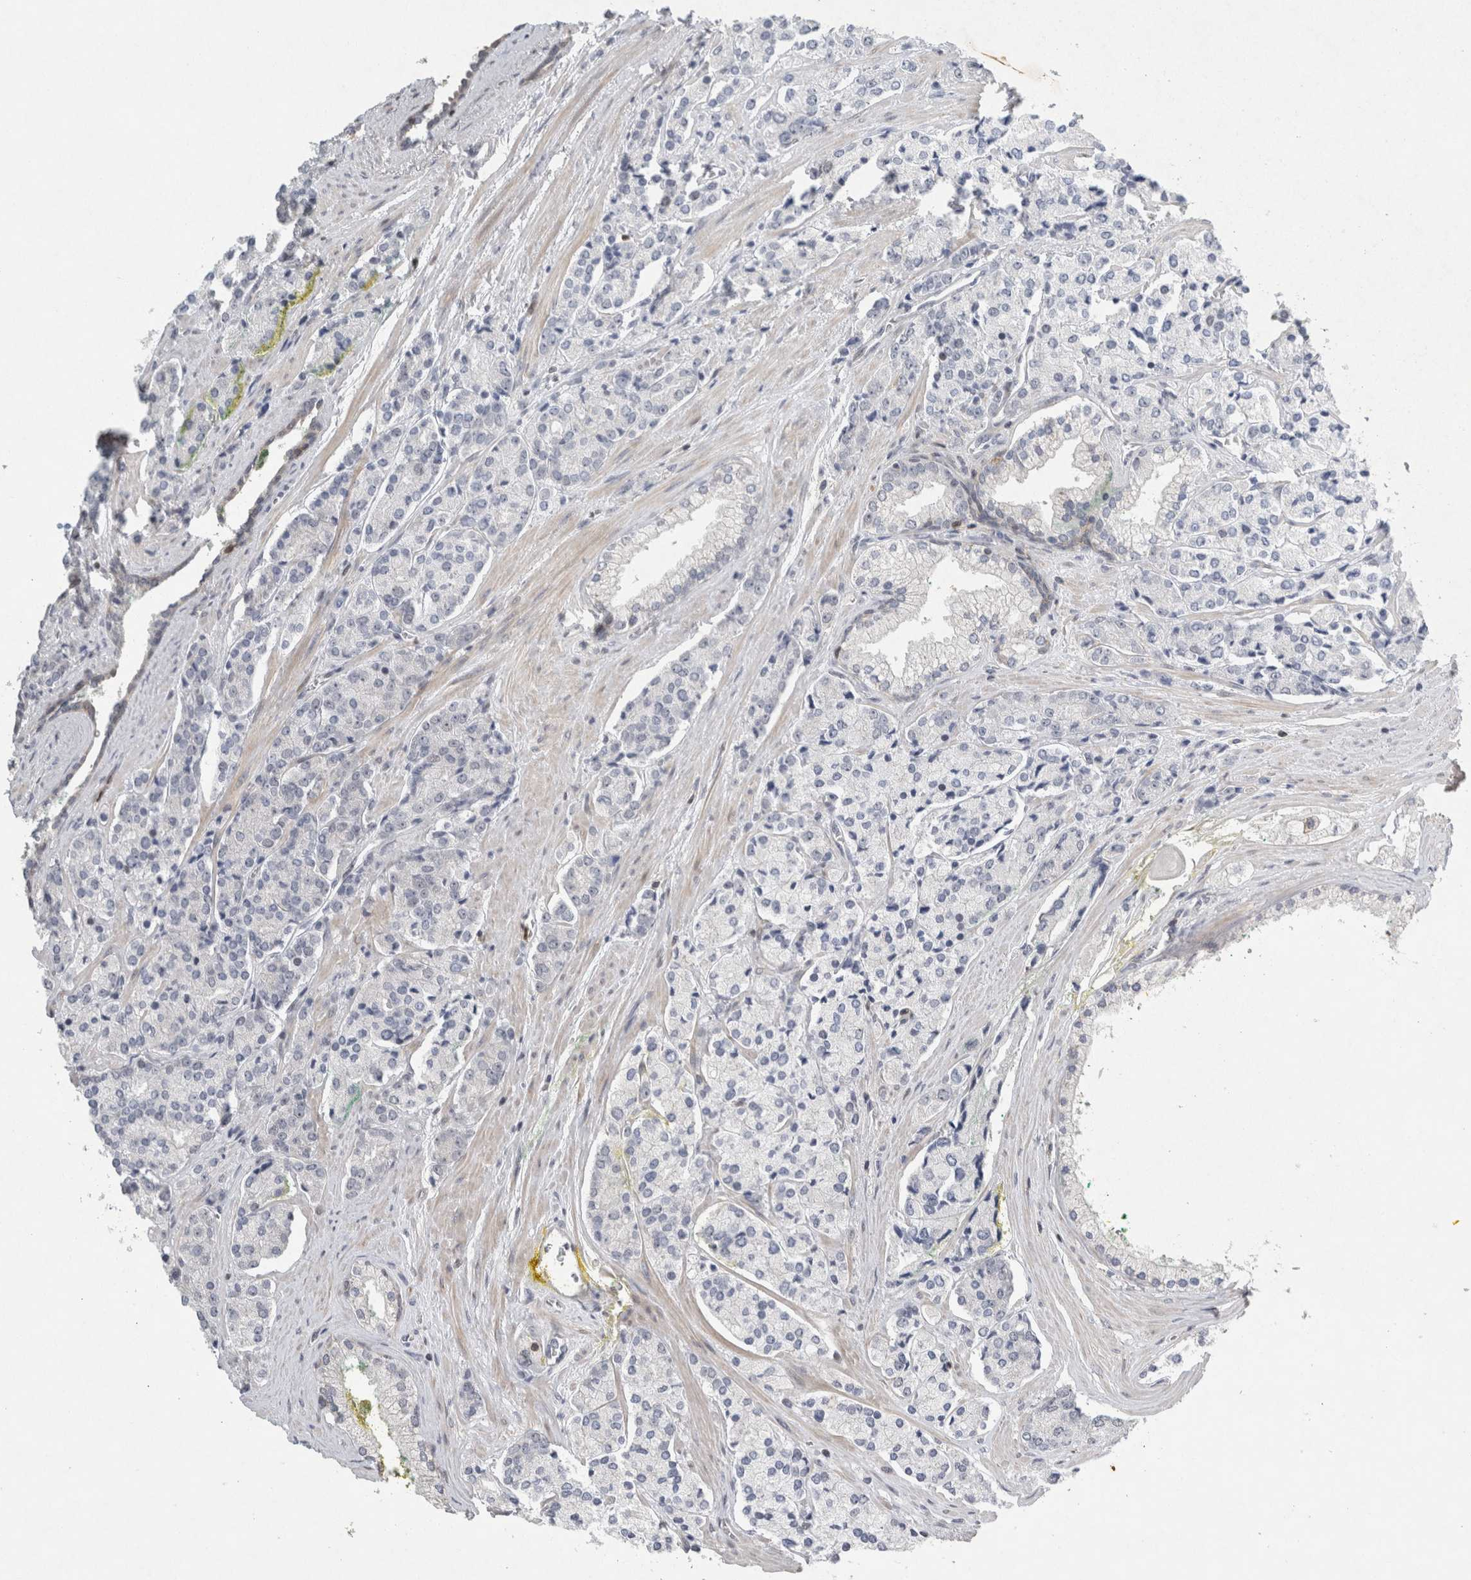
{"staining": {"intensity": "negative", "quantity": "none", "location": "none"}, "tissue": "prostate cancer", "cell_type": "Tumor cells", "image_type": "cancer", "snomed": [{"axis": "morphology", "description": "Adenocarcinoma, High grade"}, {"axis": "topography", "description": "Prostate"}], "caption": "A histopathology image of prostate high-grade adenocarcinoma stained for a protein shows no brown staining in tumor cells.", "gene": "AGMAT", "patient": {"sex": "male", "age": 71}}